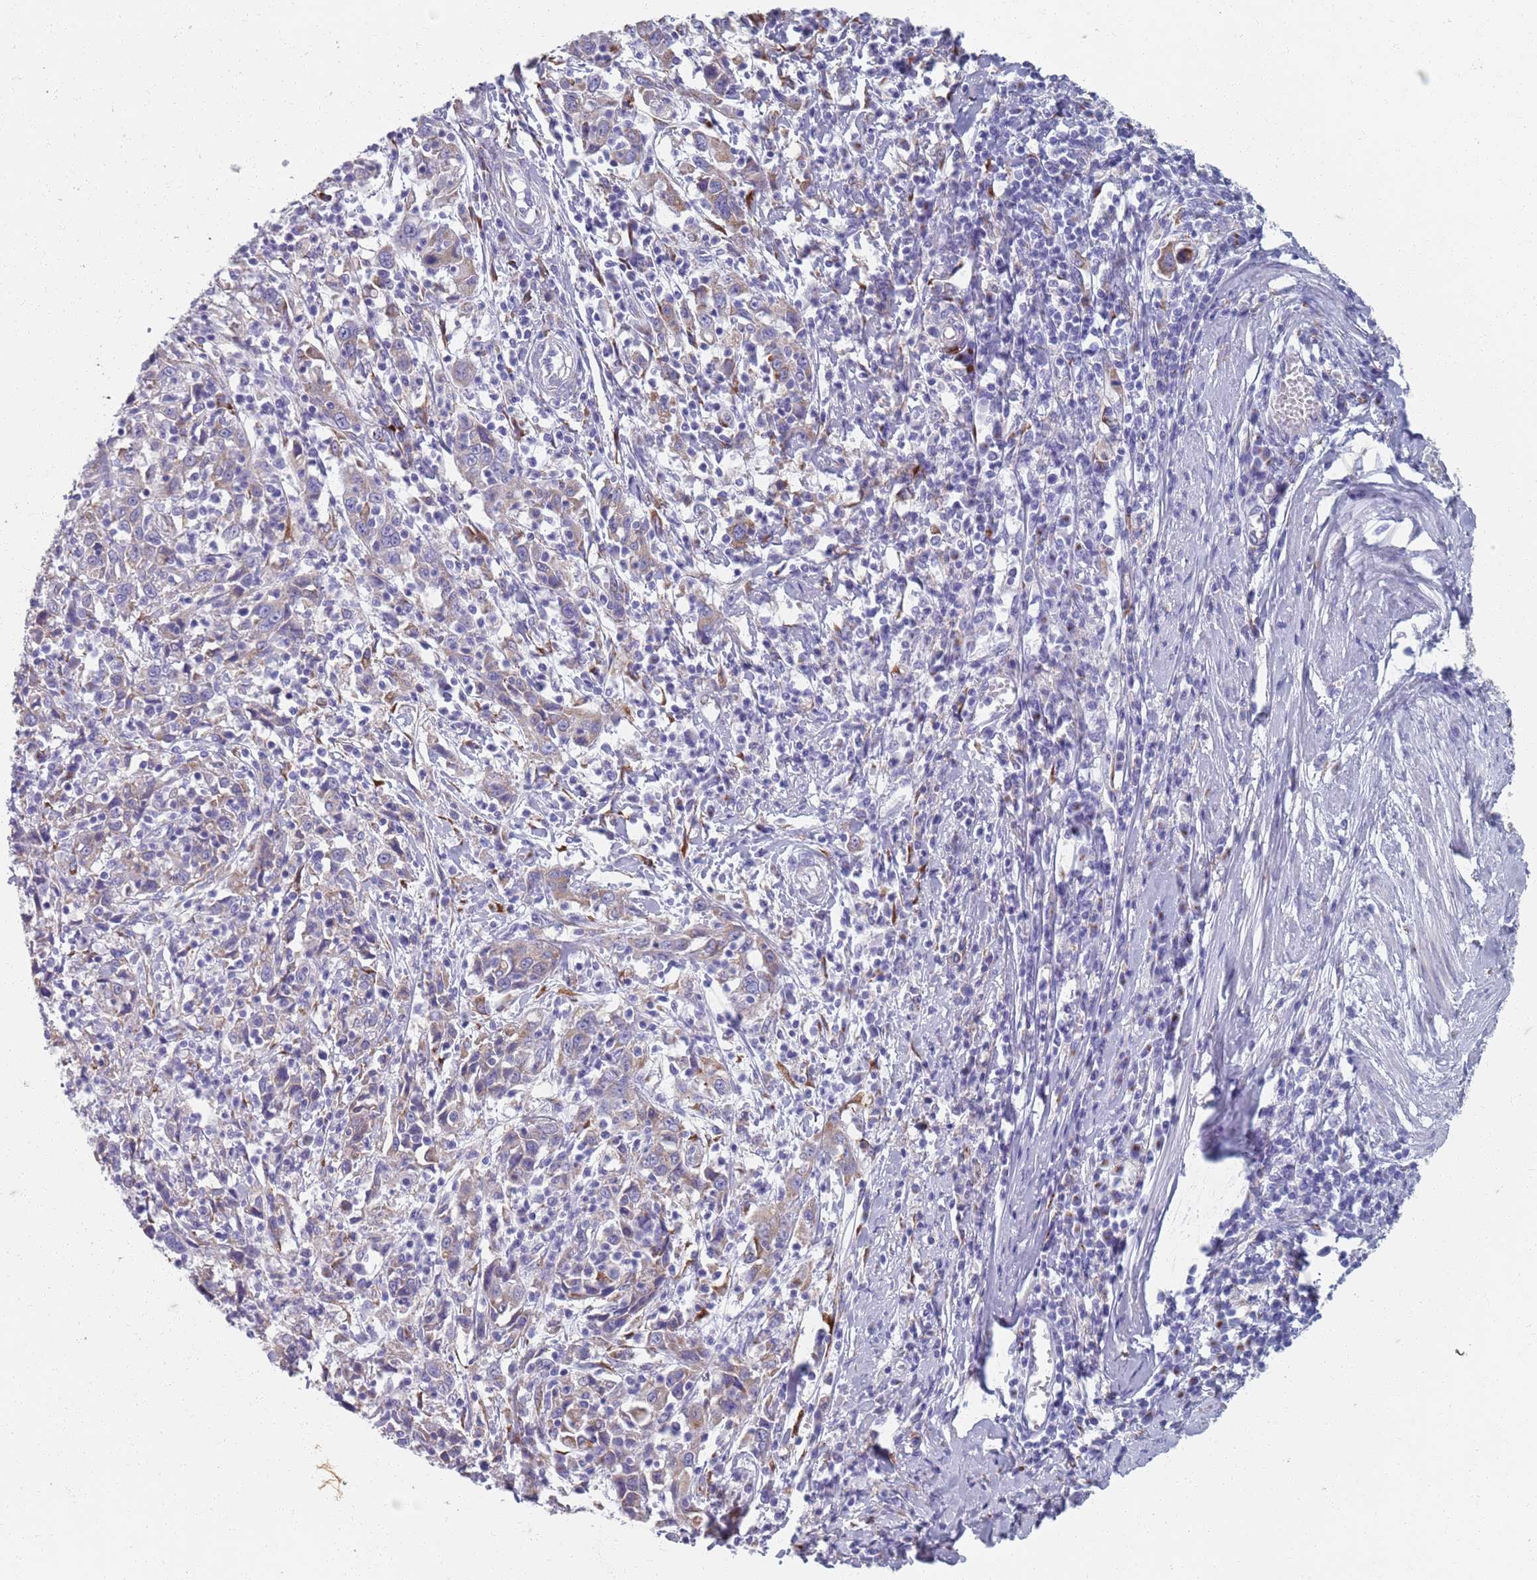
{"staining": {"intensity": "weak", "quantity": "25%-75%", "location": "cytoplasmic/membranous"}, "tissue": "cervical cancer", "cell_type": "Tumor cells", "image_type": "cancer", "snomed": [{"axis": "morphology", "description": "Squamous cell carcinoma, NOS"}, {"axis": "topography", "description": "Cervix"}], "caption": "Approximately 25%-75% of tumor cells in human squamous cell carcinoma (cervical) show weak cytoplasmic/membranous protein expression as visualized by brown immunohistochemical staining.", "gene": "PLOD1", "patient": {"sex": "female", "age": 46}}